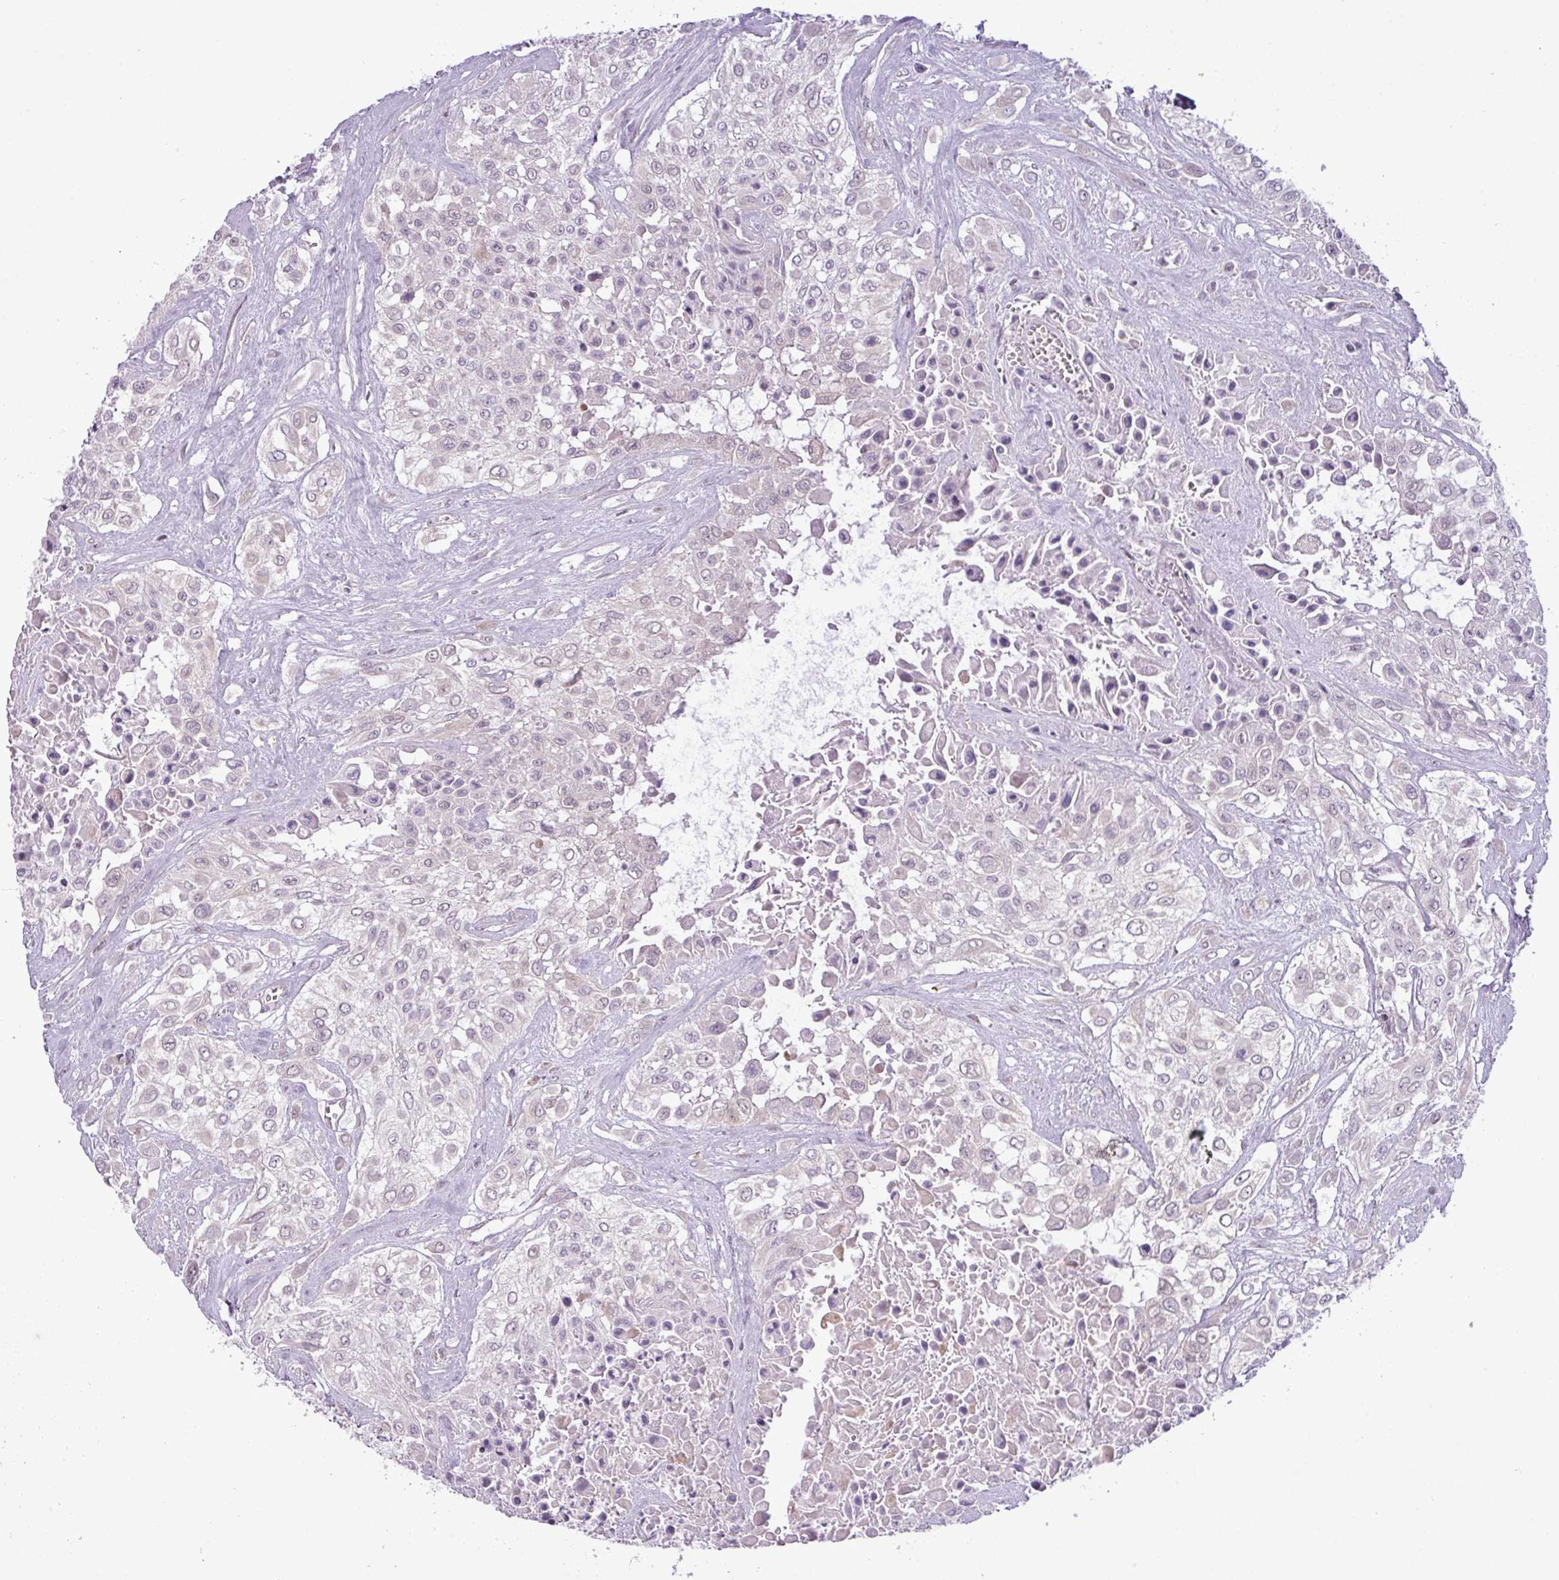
{"staining": {"intensity": "negative", "quantity": "none", "location": "none"}, "tissue": "urothelial cancer", "cell_type": "Tumor cells", "image_type": "cancer", "snomed": [{"axis": "morphology", "description": "Urothelial carcinoma, High grade"}, {"axis": "topography", "description": "Urinary bladder"}], "caption": "This photomicrograph is of high-grade urothelial carcinoma stained with immunohistochemistry to label a protein in brown with the nuclei are counter-stained blue. There is no positivity in tumor cells.", "gene": "SLC66A2", "patient": {"sex": "male", "age": 67}}